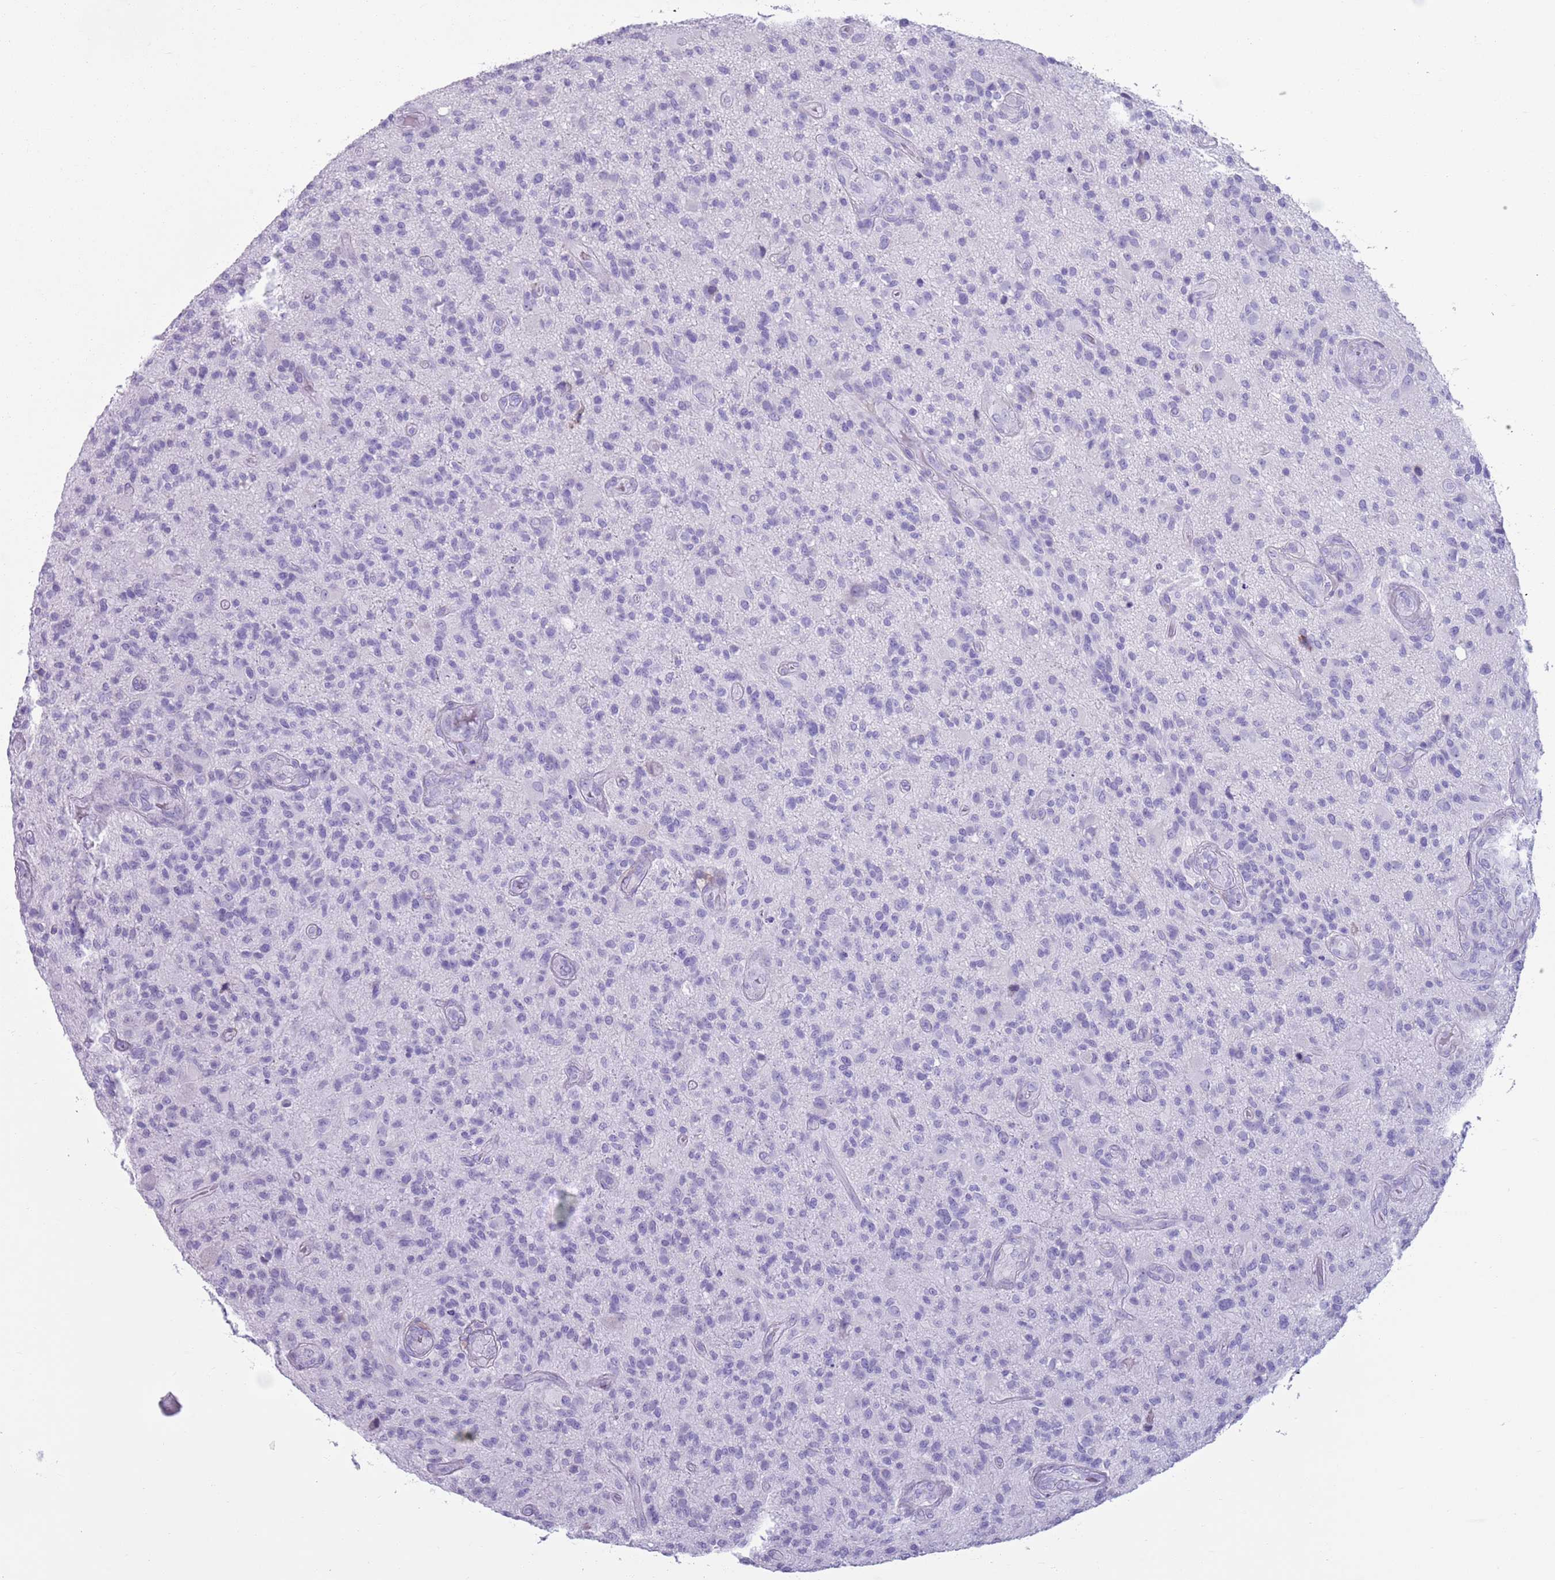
{"staining": {"intensity": "negative", "quantity": "none", "location": "none"}, "tissue": "glioma", "cell_type": "Tumor cells", "image_type": "cancer", "snomed": [{"axis": "morphology", "description": "Glioma, malignant, High grade"}, {"axis": "topography", "description": "Brain"}], "caption": "Tumor cells show no significant protein expression in glioma.", "gene": "LY6G5B", "patient": {"sex": "male", "age": 47}}